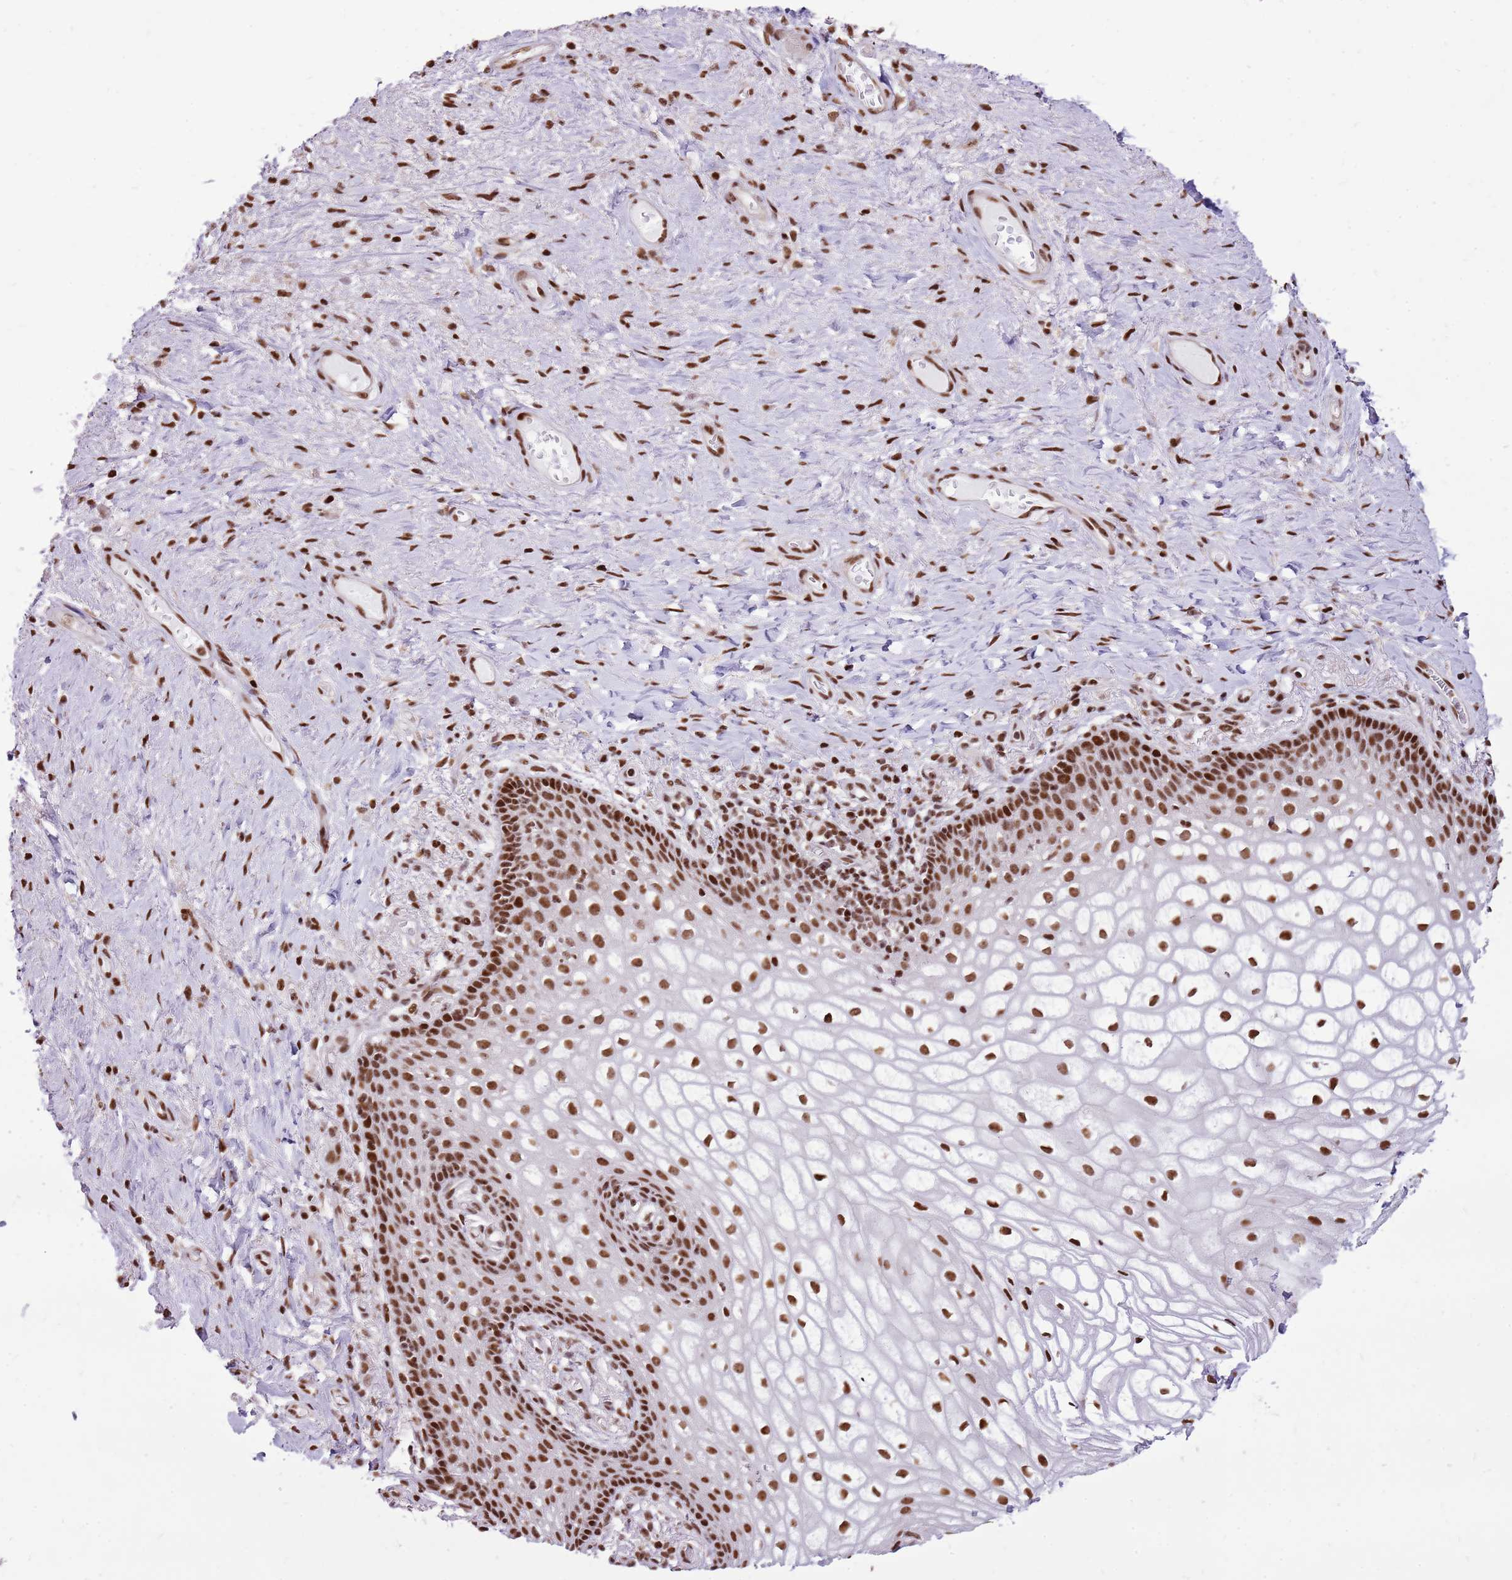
{"staining": {"intensity": "strong", "quantity": ">75%", "location": "nuclear"}, "tissue": "vagina", "cell_type": "Squamous epithelial cells", "image_type": "normal", "snomed": [{"axis": "morphology", "description": "Normal tissue, NOS"}, {"axis": "topography", "description": "Vagina"}], "caption": "A histopathology image showing strong nuclear positivity in about >75% of squamous epithelial cells in benign vagina, as visualized by brown immunohistochemical staining.", "gene": "WASHC4", "patient": {"sex": "female", "age": 60}}